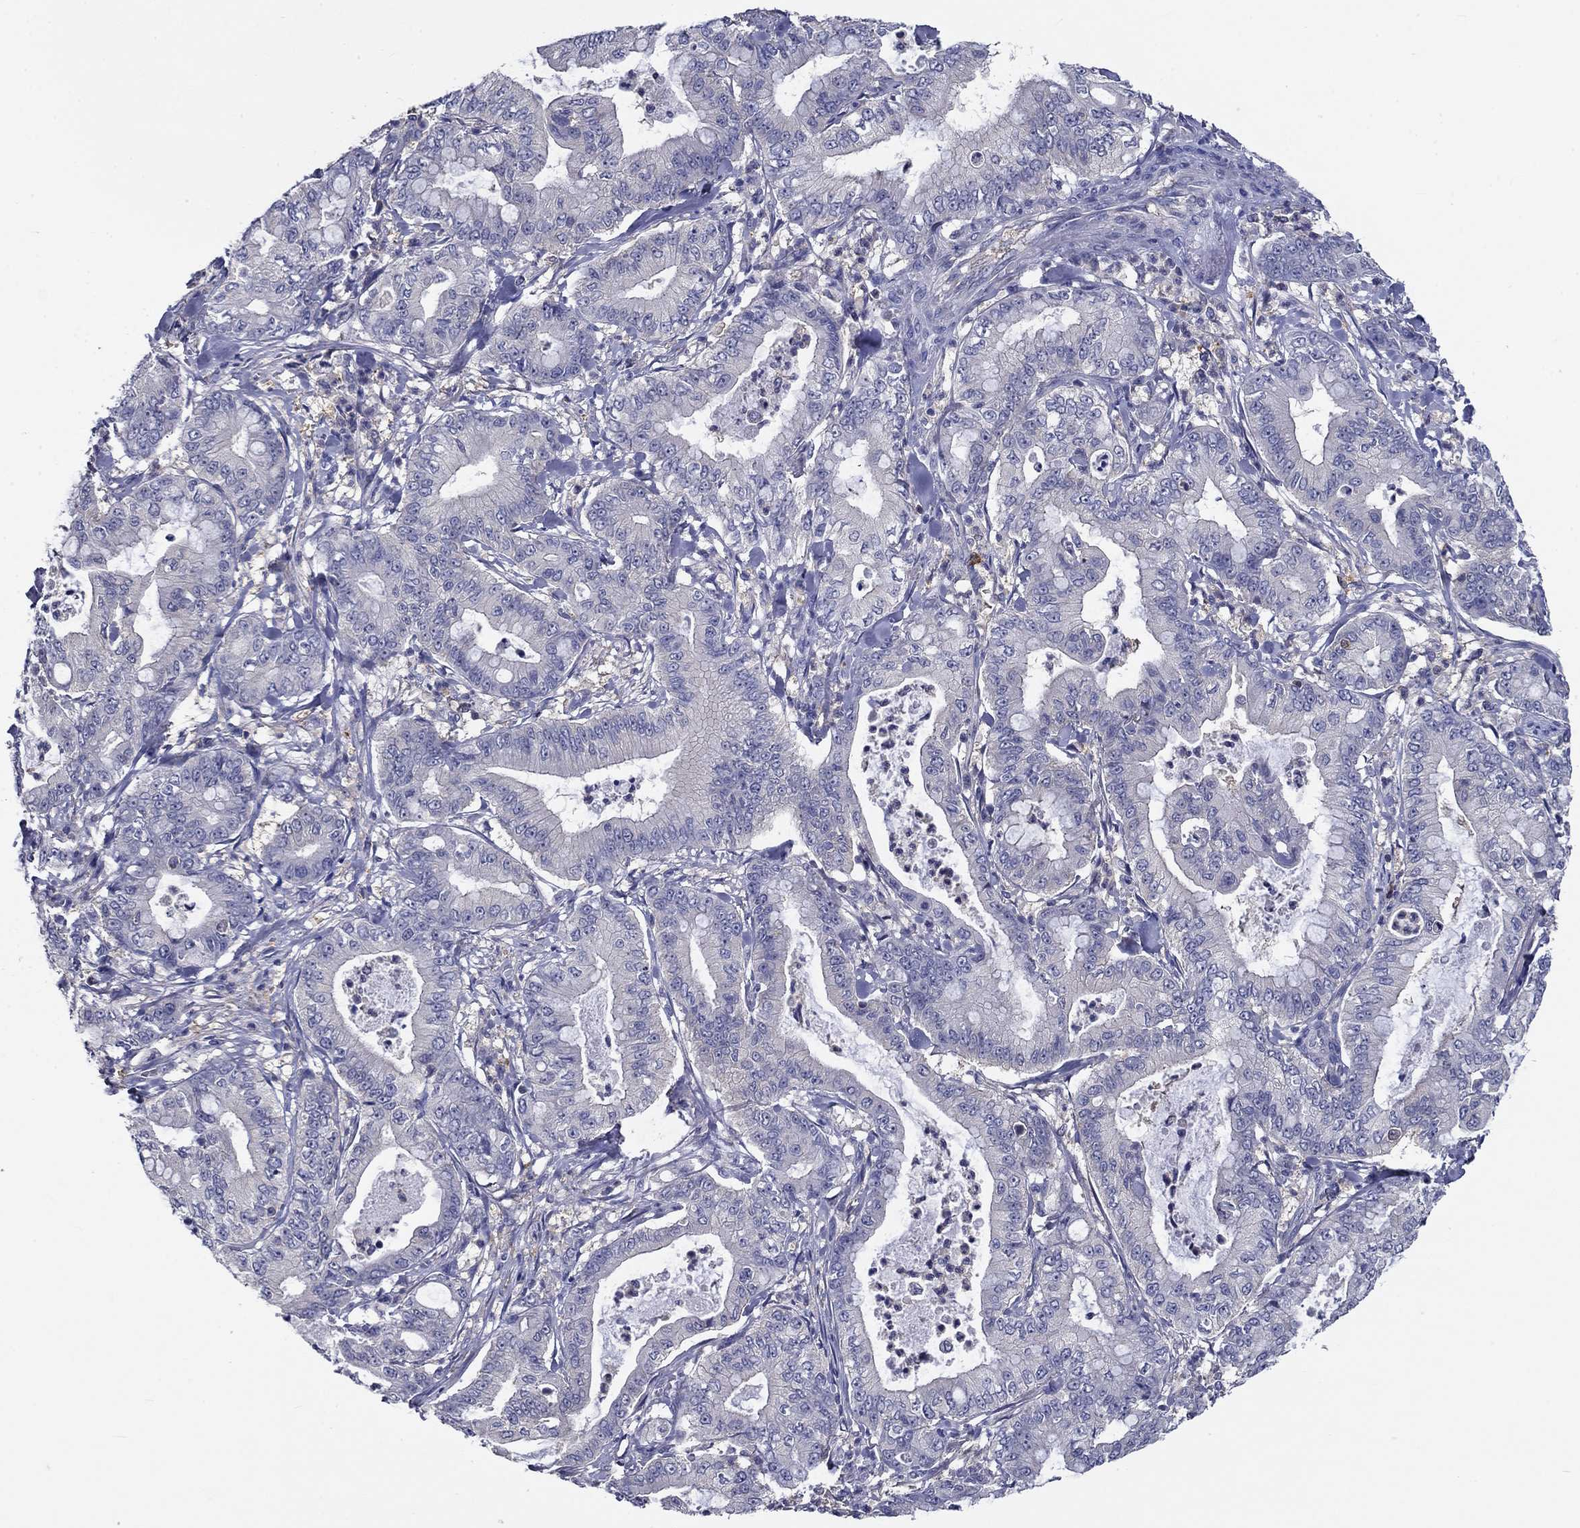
{"staining": {"intensity": "negative", "quantity": "none", "location": "none"}, "tissue": "pancreatic cancer", "cell_type": "Tumor cells", "image_type": "cancer", "snomed": [{"axis": "morphology", "description": "Adenocarcinoma, NOS"}, {"axis": "topography", "description": "Pancreas"}], "caption": "Human pancreatic cancer (adenocarcinoma) stained for a protein using IHC displays no staining in tumor cells.", "gene": "POU2F2", "patient": {"sex": "male", "age": 71}}